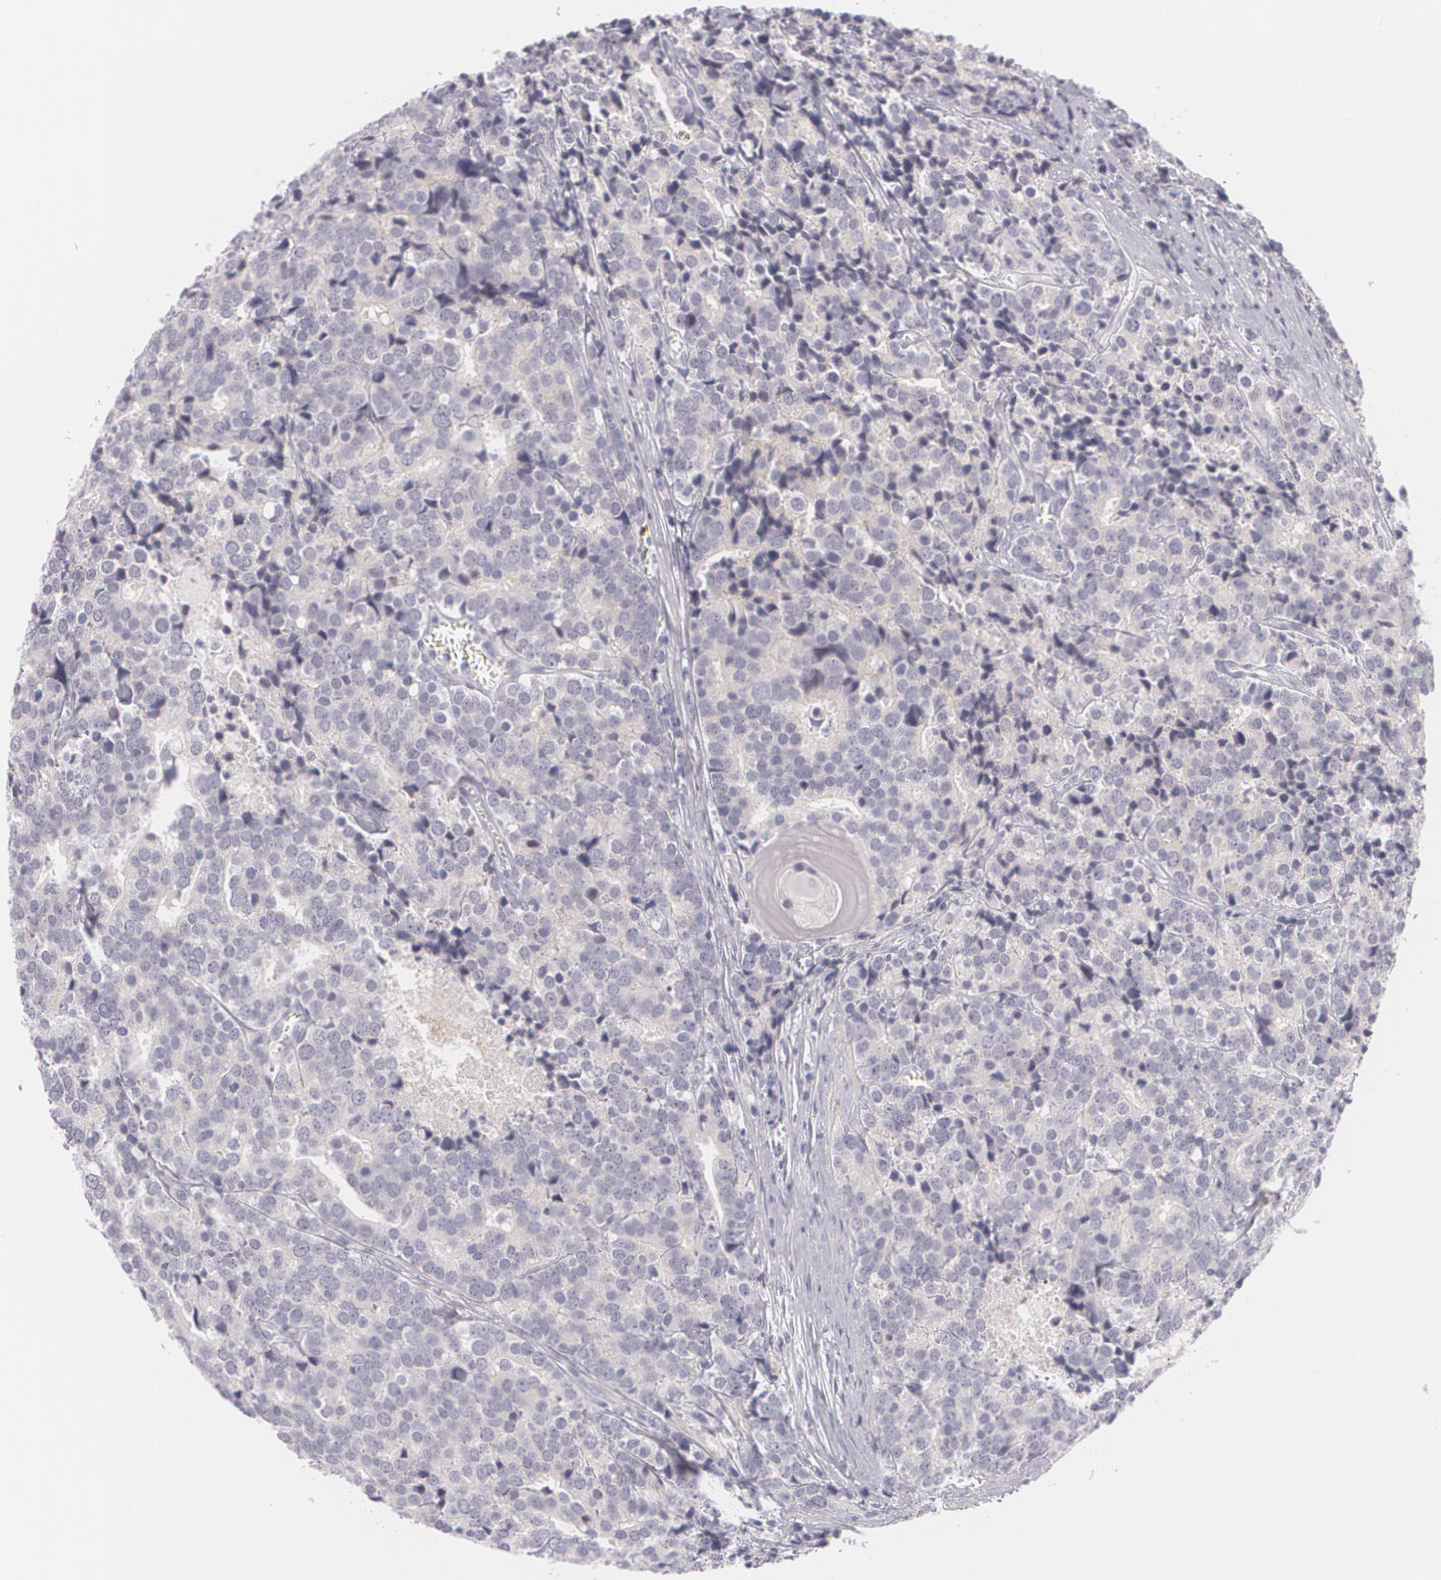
{"staining": {"intensity": "negative", "quantity": "none", "location": "none"}, "tissue": "prostate cancer", "cell_type": "Tumor cells", "image_type": "cancer", "snomed": [{"axis": "morphology", "description": "Adenocarcinoma, High grade"}, {"axis": "topography", "description": "Prostate"}], "caption": "Micrograph shows no protein expression in tumor cells of prostate adenocarcinoma (high-grade) tissue. The staining was performed using DAB (3,3'-diaminobenzidine) to visualize the protein expression in brown, while the nuclei were stained in blue with hematoxylin (Magnification: 20x).", "gene": "FAM181A", "patient": {"sex": "male", "age": 71}}